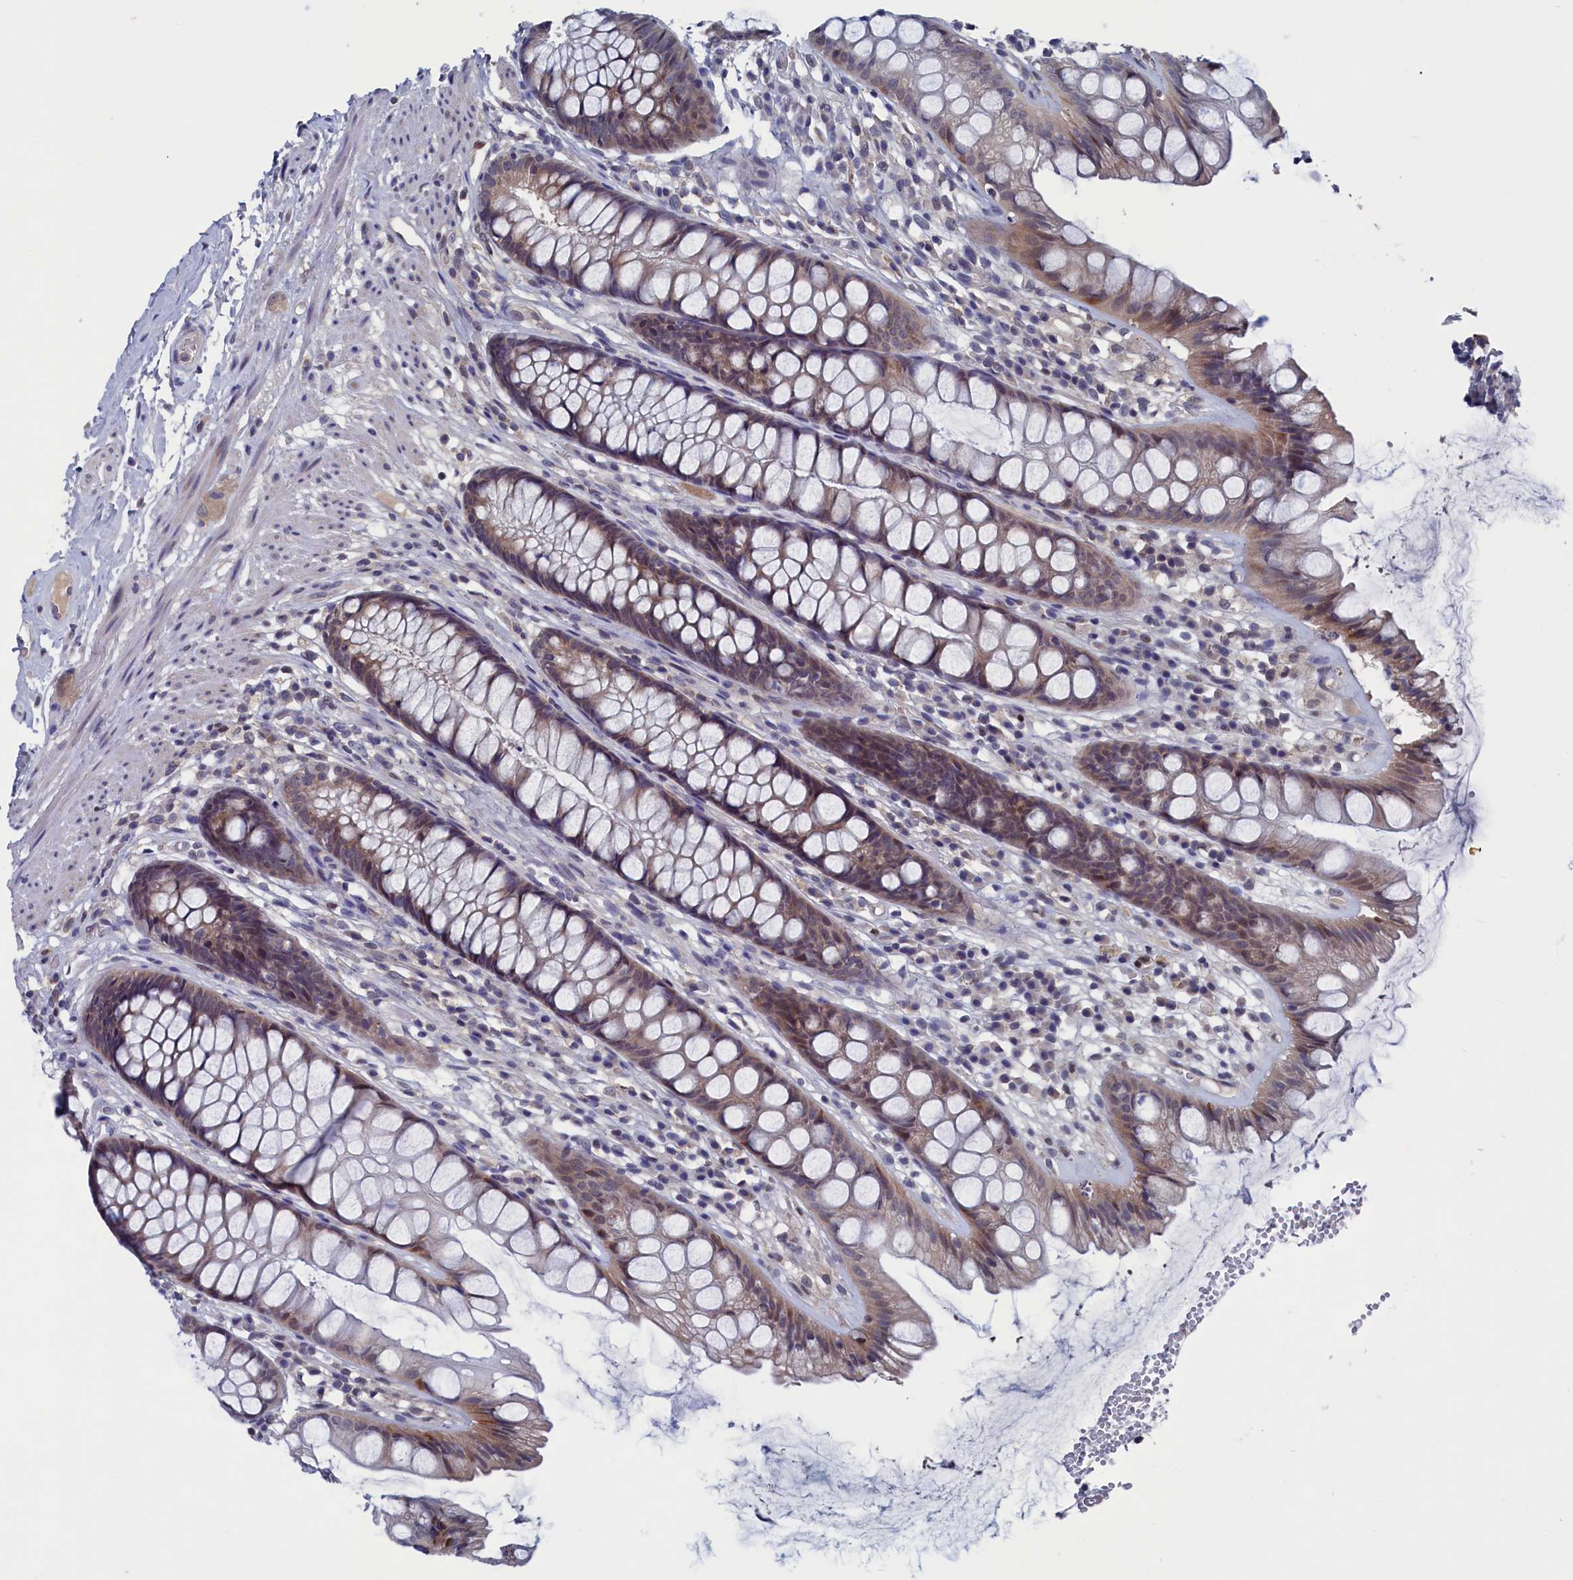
{"staining": {"intensity": "moderate", "quantity": ">75%", "location": "cytoplasmic/membranous"}, "tissue": "rectum", "cell_type": "Glandular cells", "image_type": "normal", "snomed": [{"axis": "morphology", "description": "Normal tissue, NOS"}, {"axis": "topography", "description": "Rectum"}], "caption": "Immunohistochemical staining of normal rectum exhibits moderate cytoplasmic/membranous protein staining in about >75% of glandular cells.", "gene": "SPATA13", "patient": {"sex": "male", "age": 74}}